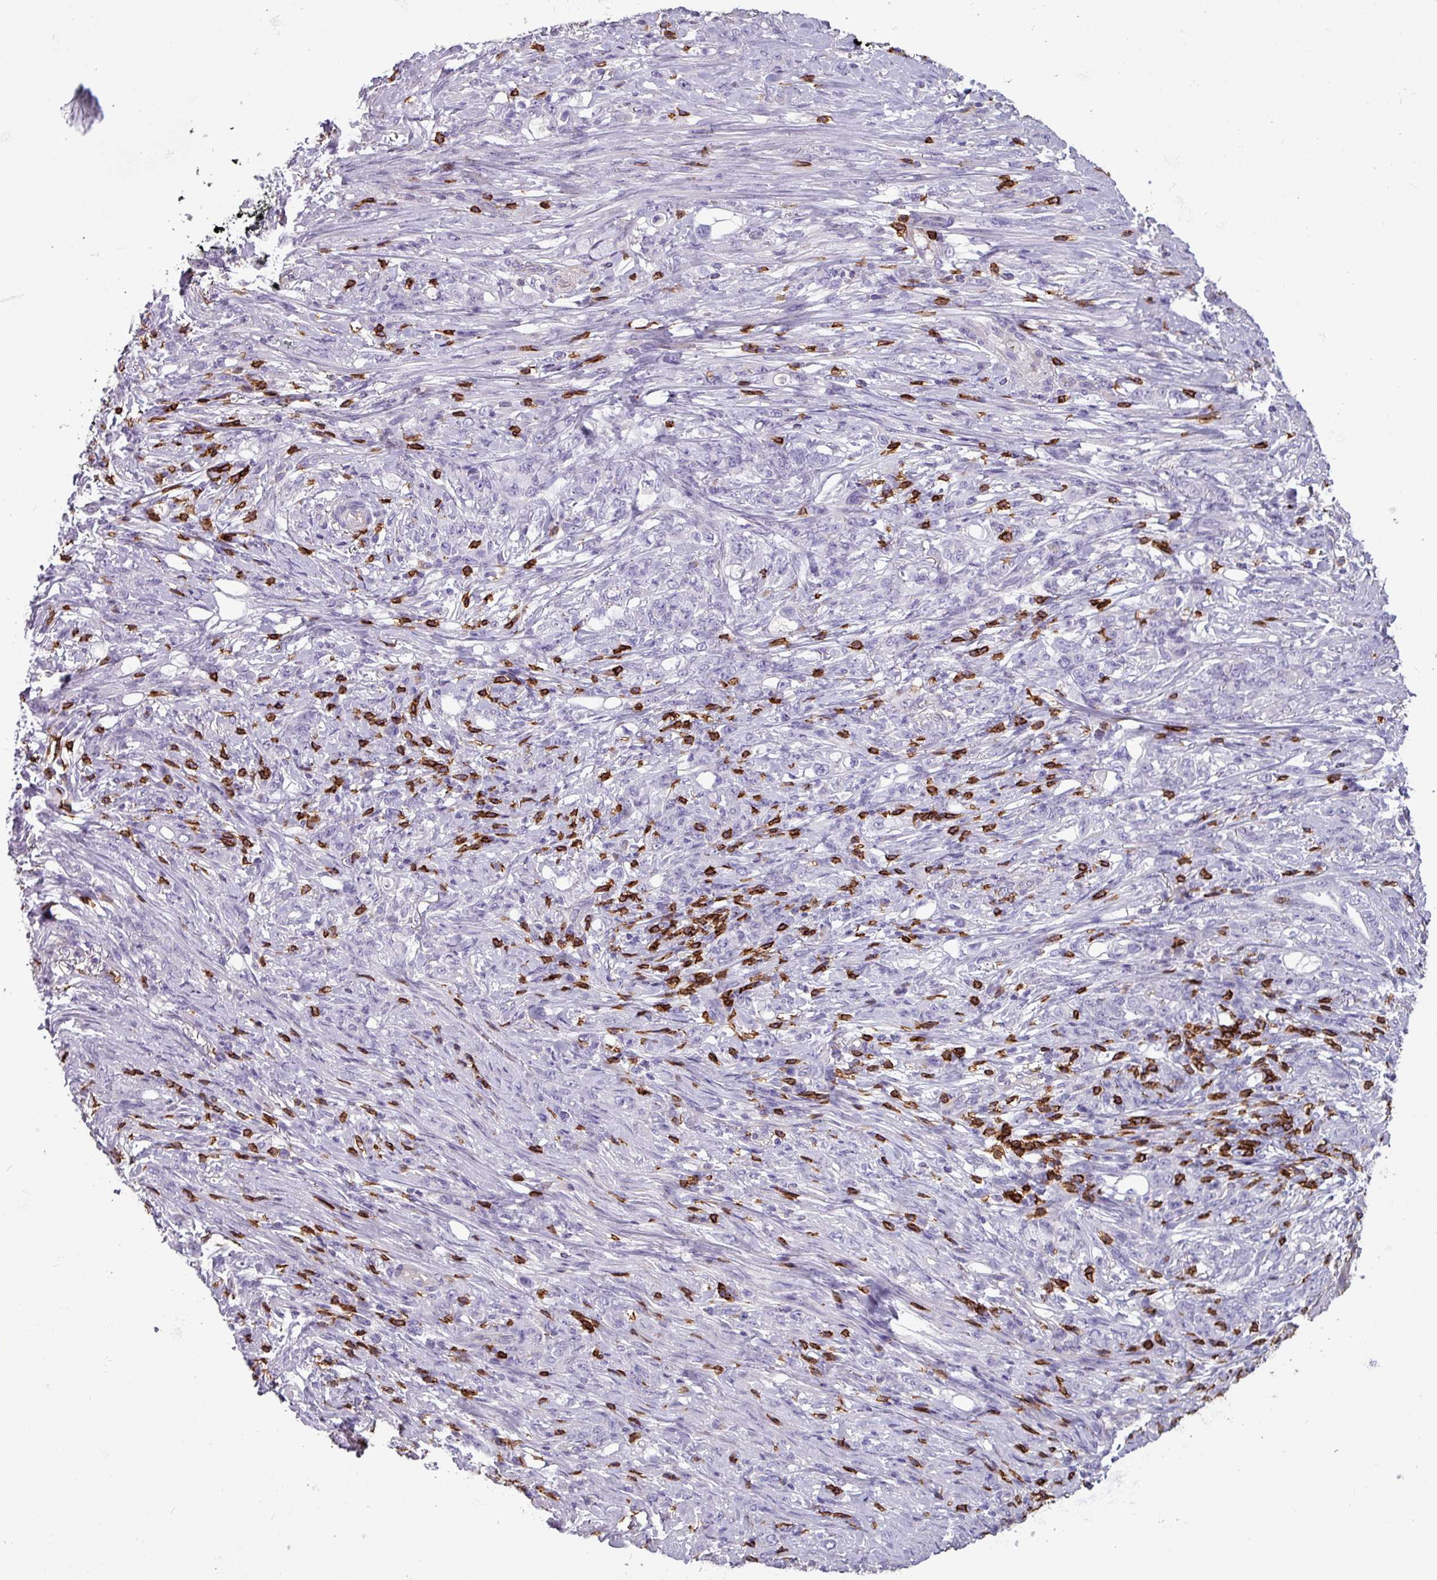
{"staining": {"intensity": "negative", "quantity": "none", "location": "none"}, "tissue": "stomach cancer", "cell_type": "Tumor cells", "image_type": "cancer", "snomed": [{"axis": "morphology", "description": "Adenocarcinoma, NOS"}, {"axis": "topography", "description": "Stomach"}], "caption": "This is a image of immunohistochemistry (IHC) staining of stomach cancer (adenocarcinoma), which shows no positivity in tumor cells.", "gene": "CD8A", "patient": {"sex": "female", "age": 79}}